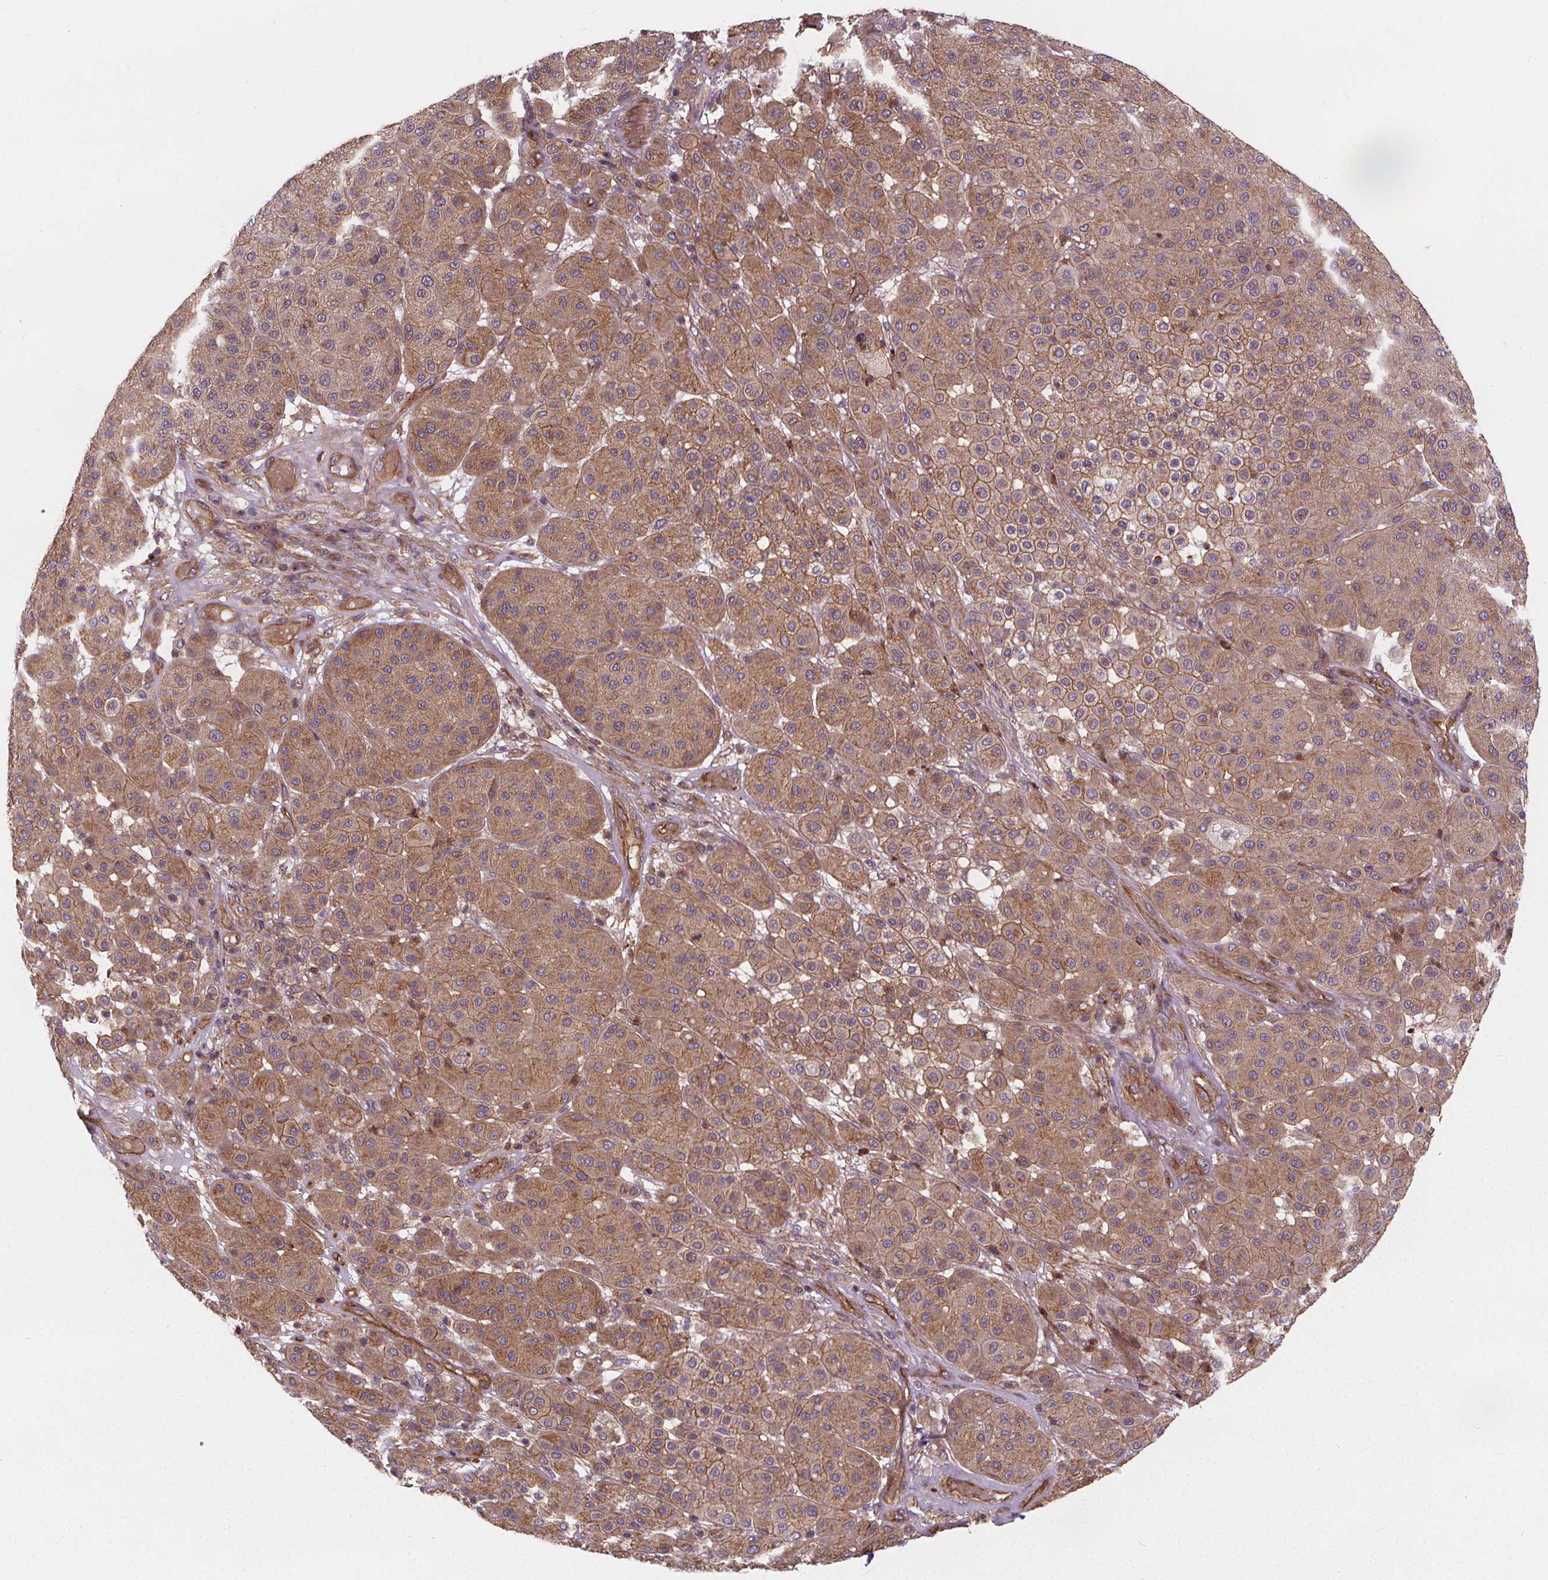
{"staining": {"intensity": "moderate", "quantity": ">75%", "location": "cytoplasmic/membranous"}, "tissue": "melanoma", "cell_type": "Tumor cells", "image_type": "cancer", "snomed": [{"axis": "morphology", "description": "Malignant melanoma, Metastatic site"}, {"axis": "topography", "description": "Smooth muscle"}], "caption": "The photomicrograph displays a brown stain indicating the presence of a protein in the cytoplasmic/membranous of tumor cells in melanoma.", "gene": "CLINT1", "patient": {"sex": "male", "age": 41}}